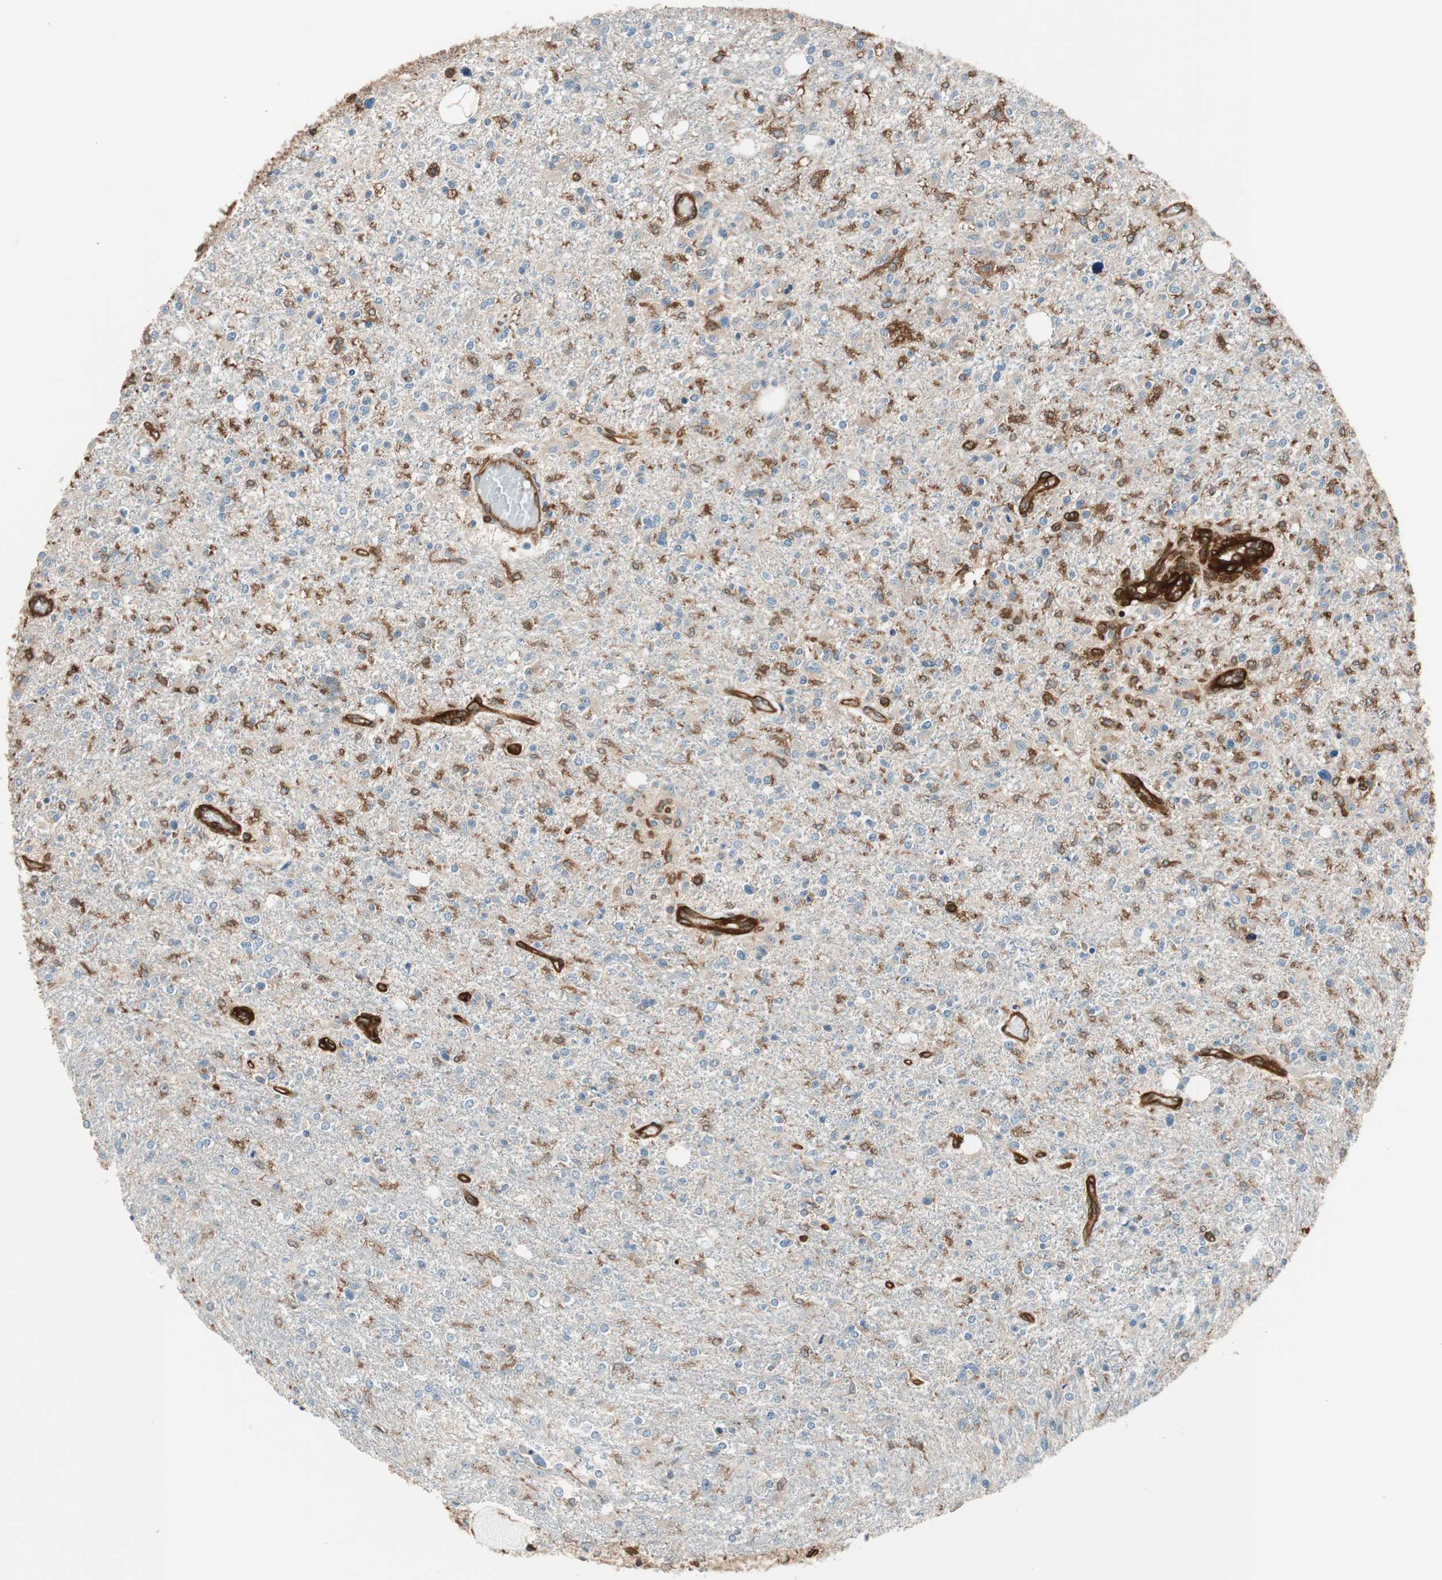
{"staining": {"intensity": "moderate", "quantity": "<25%", "location": "cytoplasmic/membranous"}, "tissue": "glioma", "cell_type": "Tumor cells", "image_type": "cancer", "snomed": [{"axis": "morphology", "description": "Glioma, malignant, High grade"}, {"axis": "topography", "description": "Cerebral cortex"}], "caption": "Tumor cells show low levels of moderate cytoplasmic/membranous expression in about <25% of cells in glioma.", "gene": "VASP", "patient": {"sex": "male", "age": 76}}